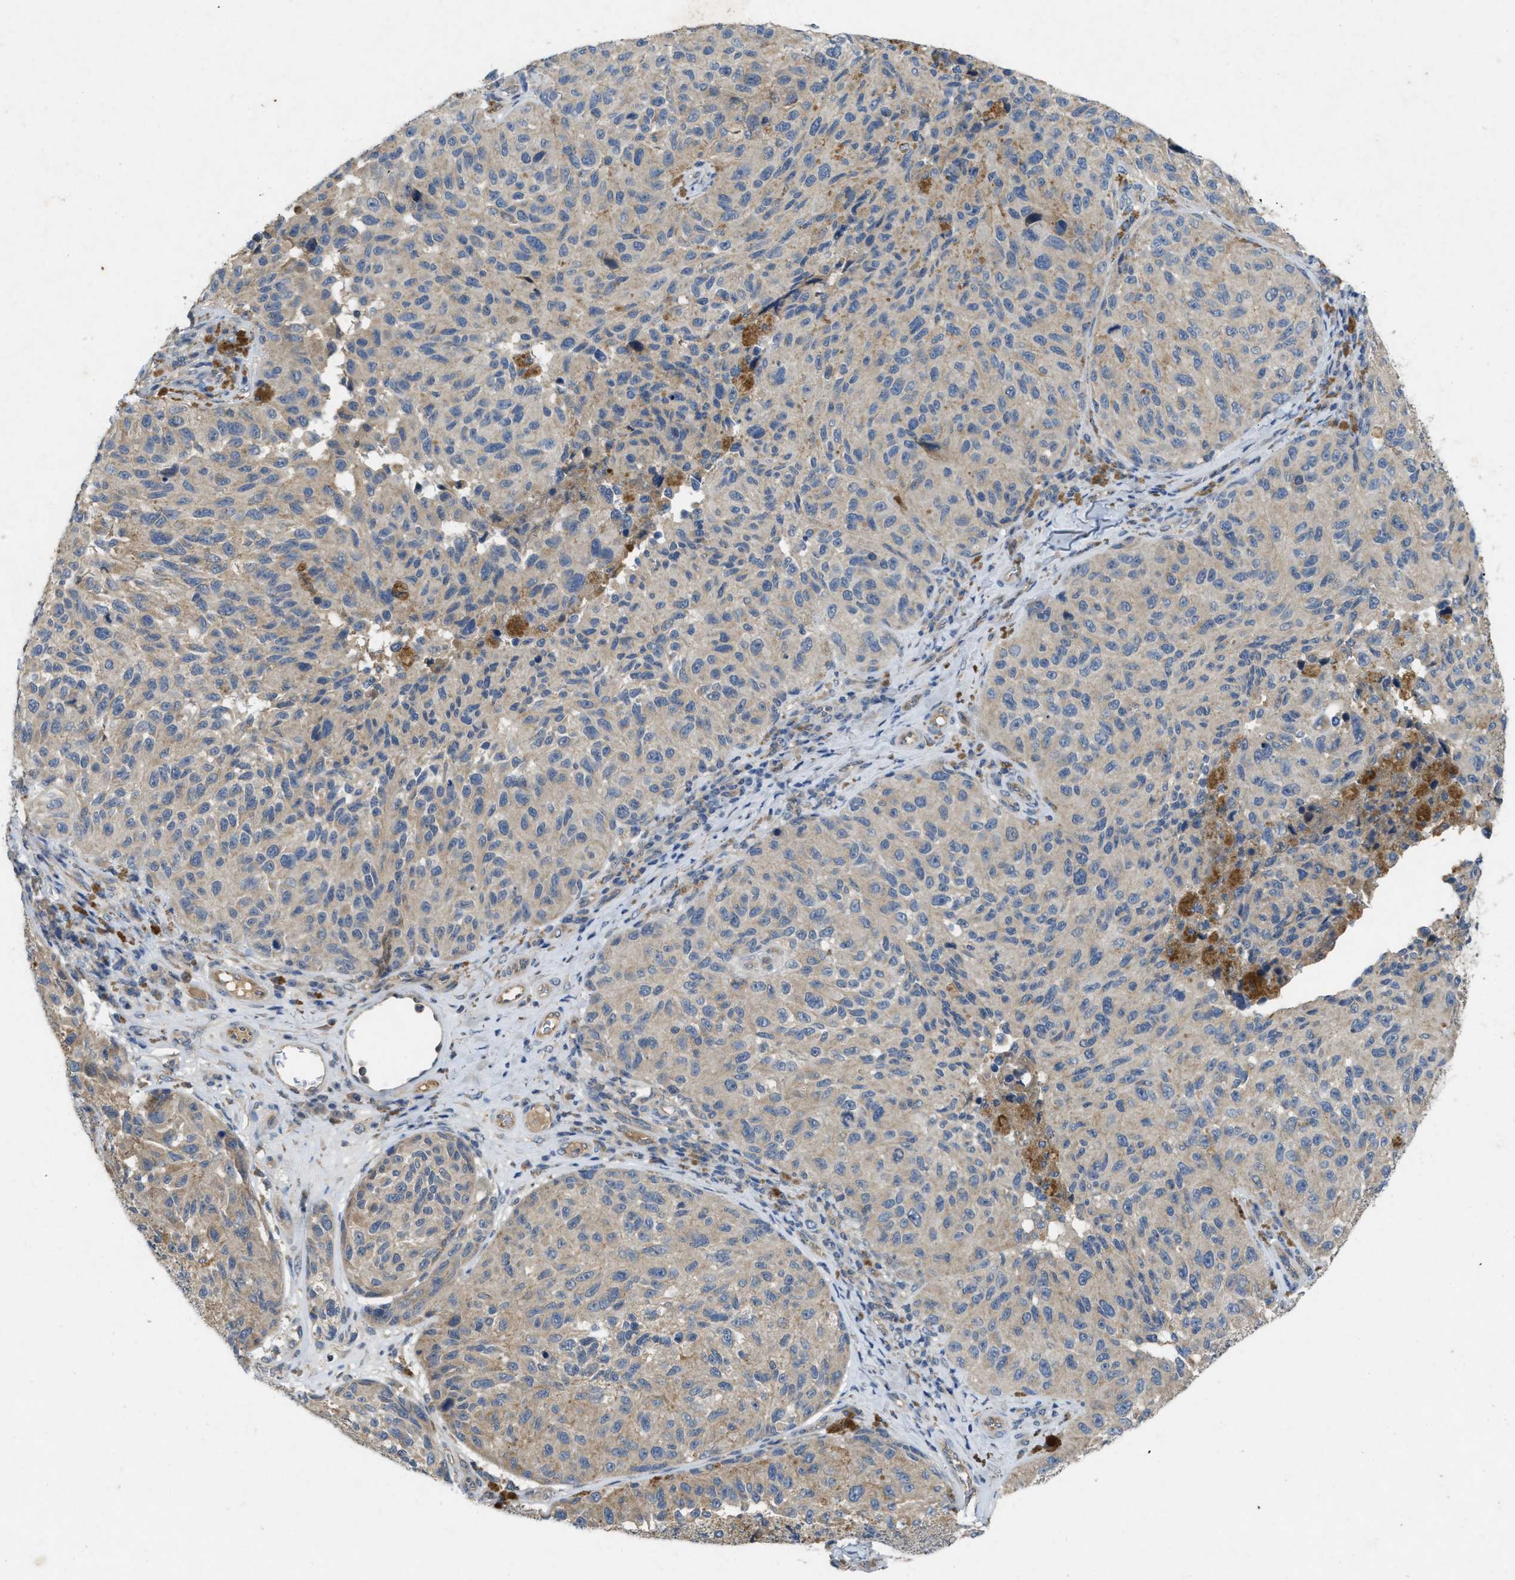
{"staining": {"intensity": "negative", "quantity": "none", "location": "none"}, "tissue": "melanoma", "cell_type": "Tumor cells", "image_type": "cancer", "snomed": [{"axis": "morphology", "description": "Malignant melanoma, NOS"}, {"axis": "topography", "description": "Skin"}], "caption": "Human melanoma stained for a protein using IHC reveals no positivity in tumor cells.", "gene": "PPP3CA", "patient": {"sex": "female", "age": 73}}